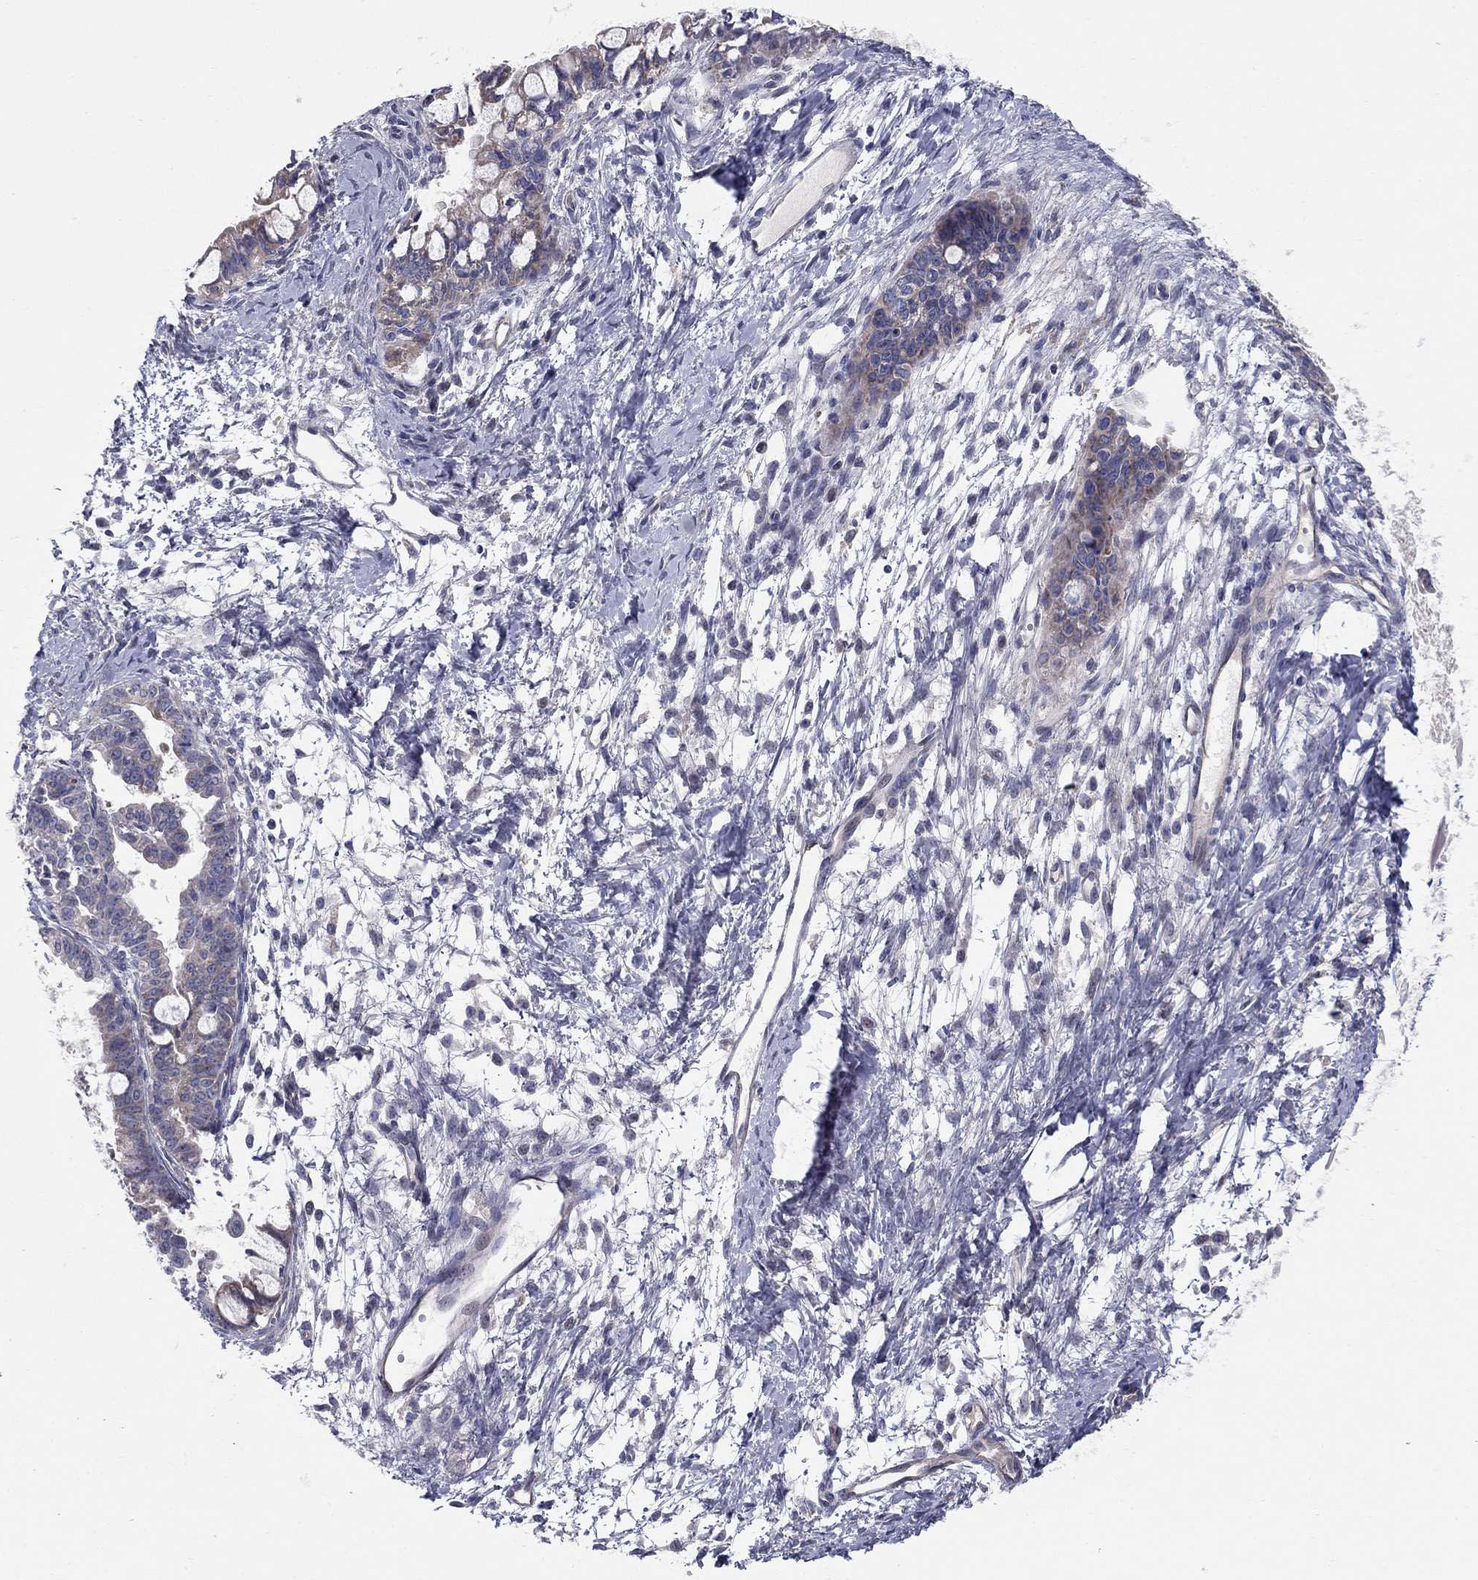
{"staining": {"intensity": "negative", "quantity": "none", "location": "none"}, "tissue": "ovarian cancer", "cell_type": "Tumor cells", "image_type": "cancer", "snomed": [{"axis": "morphology", "description": "Cystadenocarcinoma, mucinous, NOS"}, {"axis": "topography", "description": "Ovary"}], "caption": "Immunohistochemistry (IHC) image of ovarian mucinous cystadenocarcinoma stained for a protein (brown), which exhibits no positivity in tumor cells.", "gene": "EMP2", "patient": {"sex": "female", "age": 63}}